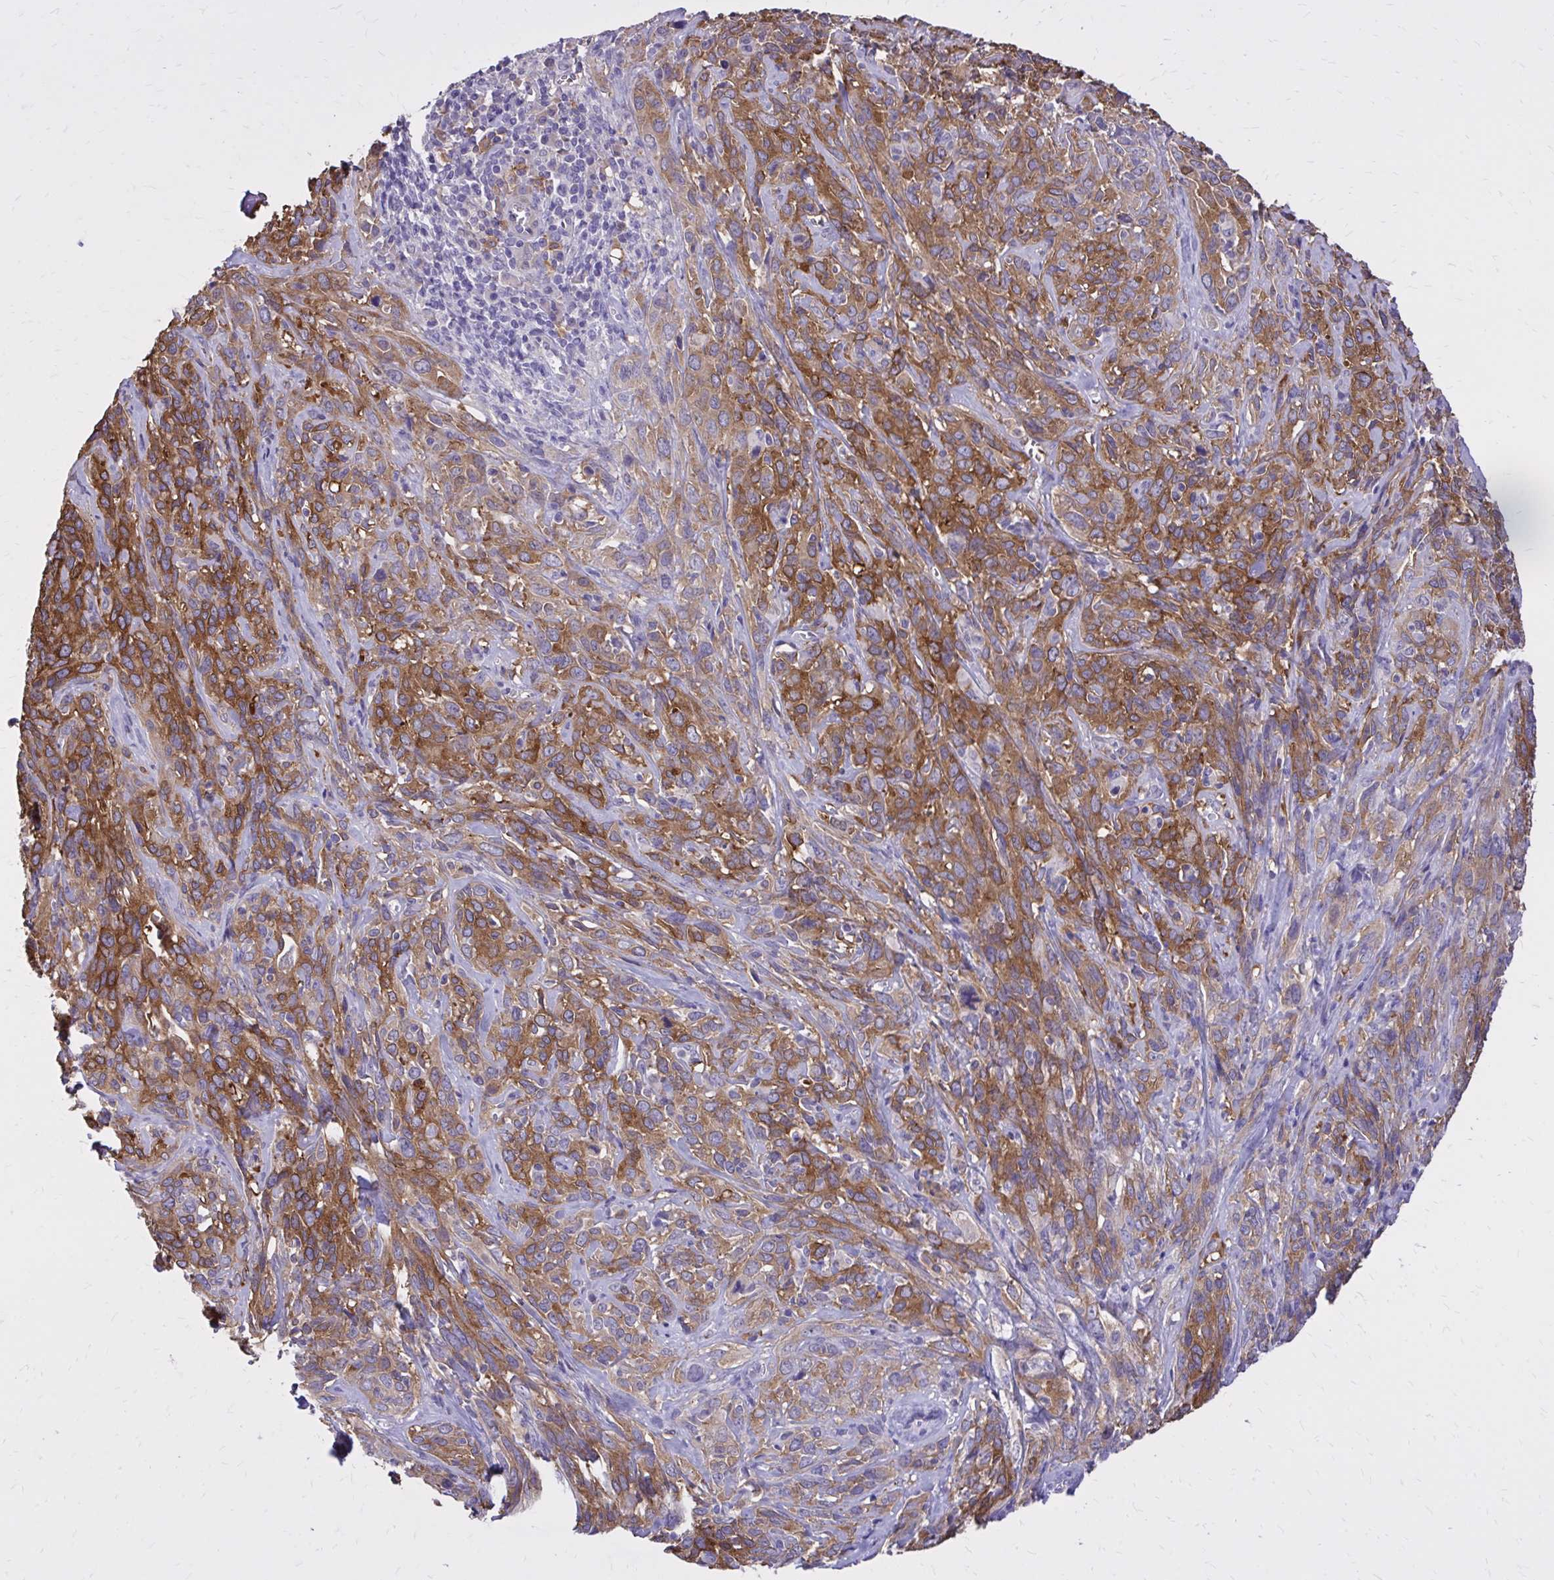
{"staining": {"intensity": "strong", "quantity": "25%-75%", "location": "cytoplasmic/membranous"}, "tissue": "cervical cancer", "cell_type": "Tumor cells", "image_type": "cancer", "snomed": [{"axis": "morphology", "description": "Normal tissue, NOS"}, {"axis": "morphology", "description": "Squamous cell carcinoma, NOS"}, {"axis": "topography", "description": "Cervix"}], "caption": "Immunohistochemistry (DAB) staining of human cervical cancer (squamous cell carcinoma) displays strong cytoplasmic/membranous protein expression in about 25%-75% of tumor cells.", "gene": "EPB41L1", "patient": {"sex": "female", "age": 51}}